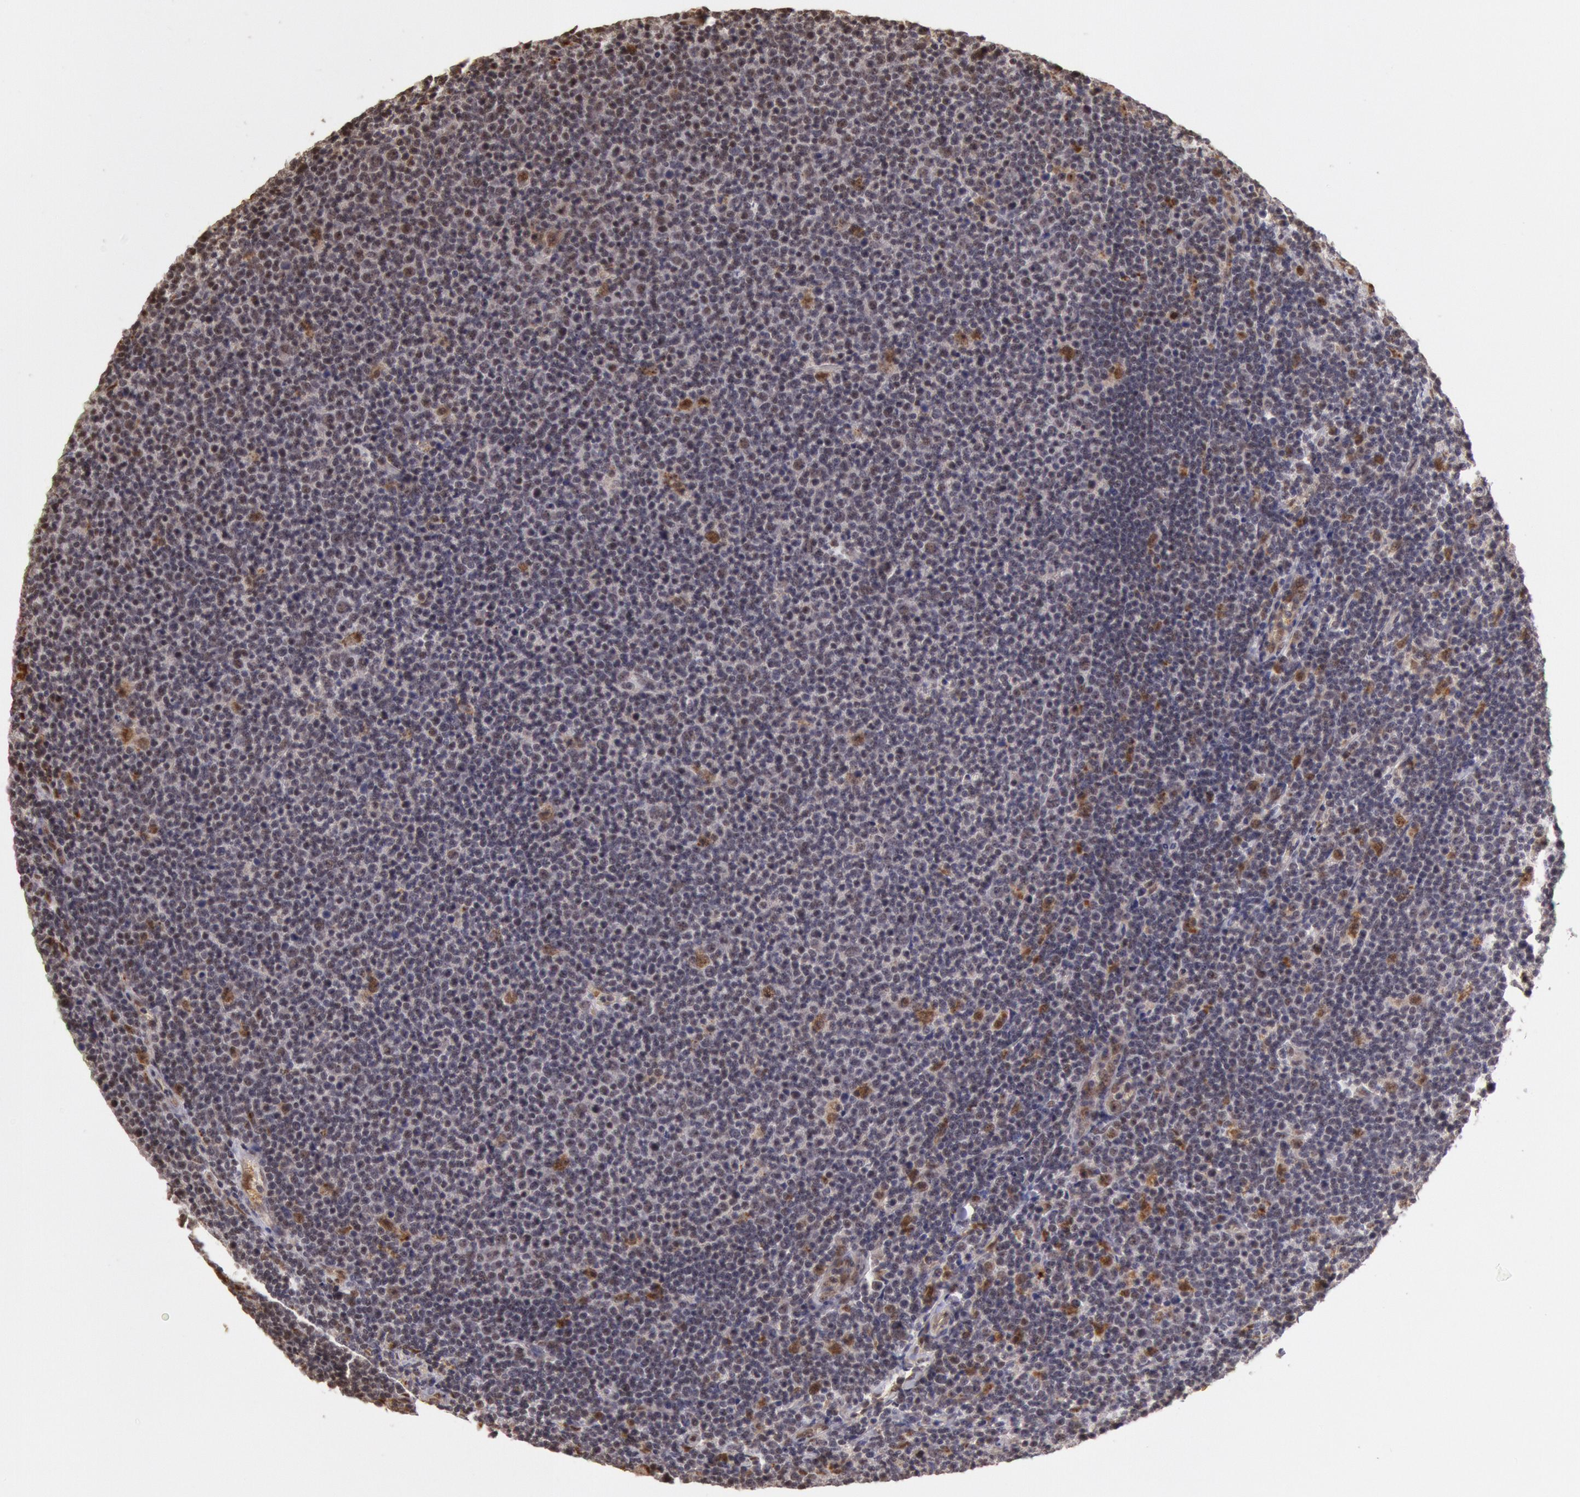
{"staining": {"intensity": "moderate", "quantity": "<25%", "location": "nuclear"}, "tissue": "lymphoma", "cell_type": "Tumor cells", "image_type": "cancer", "snomed": [{"axis": "morphology", "description": "Malignant lymphoma, non-Hodgkin's type, Low grade"}, {"axis": "topography", "description": "Lymph node"}], "caption": "A brown stain highlights moderate nuclear expression of a protein in lymphoma tumor cells.", "gene": "LIG4", "patient": {"sex": "male", "age": 74}}